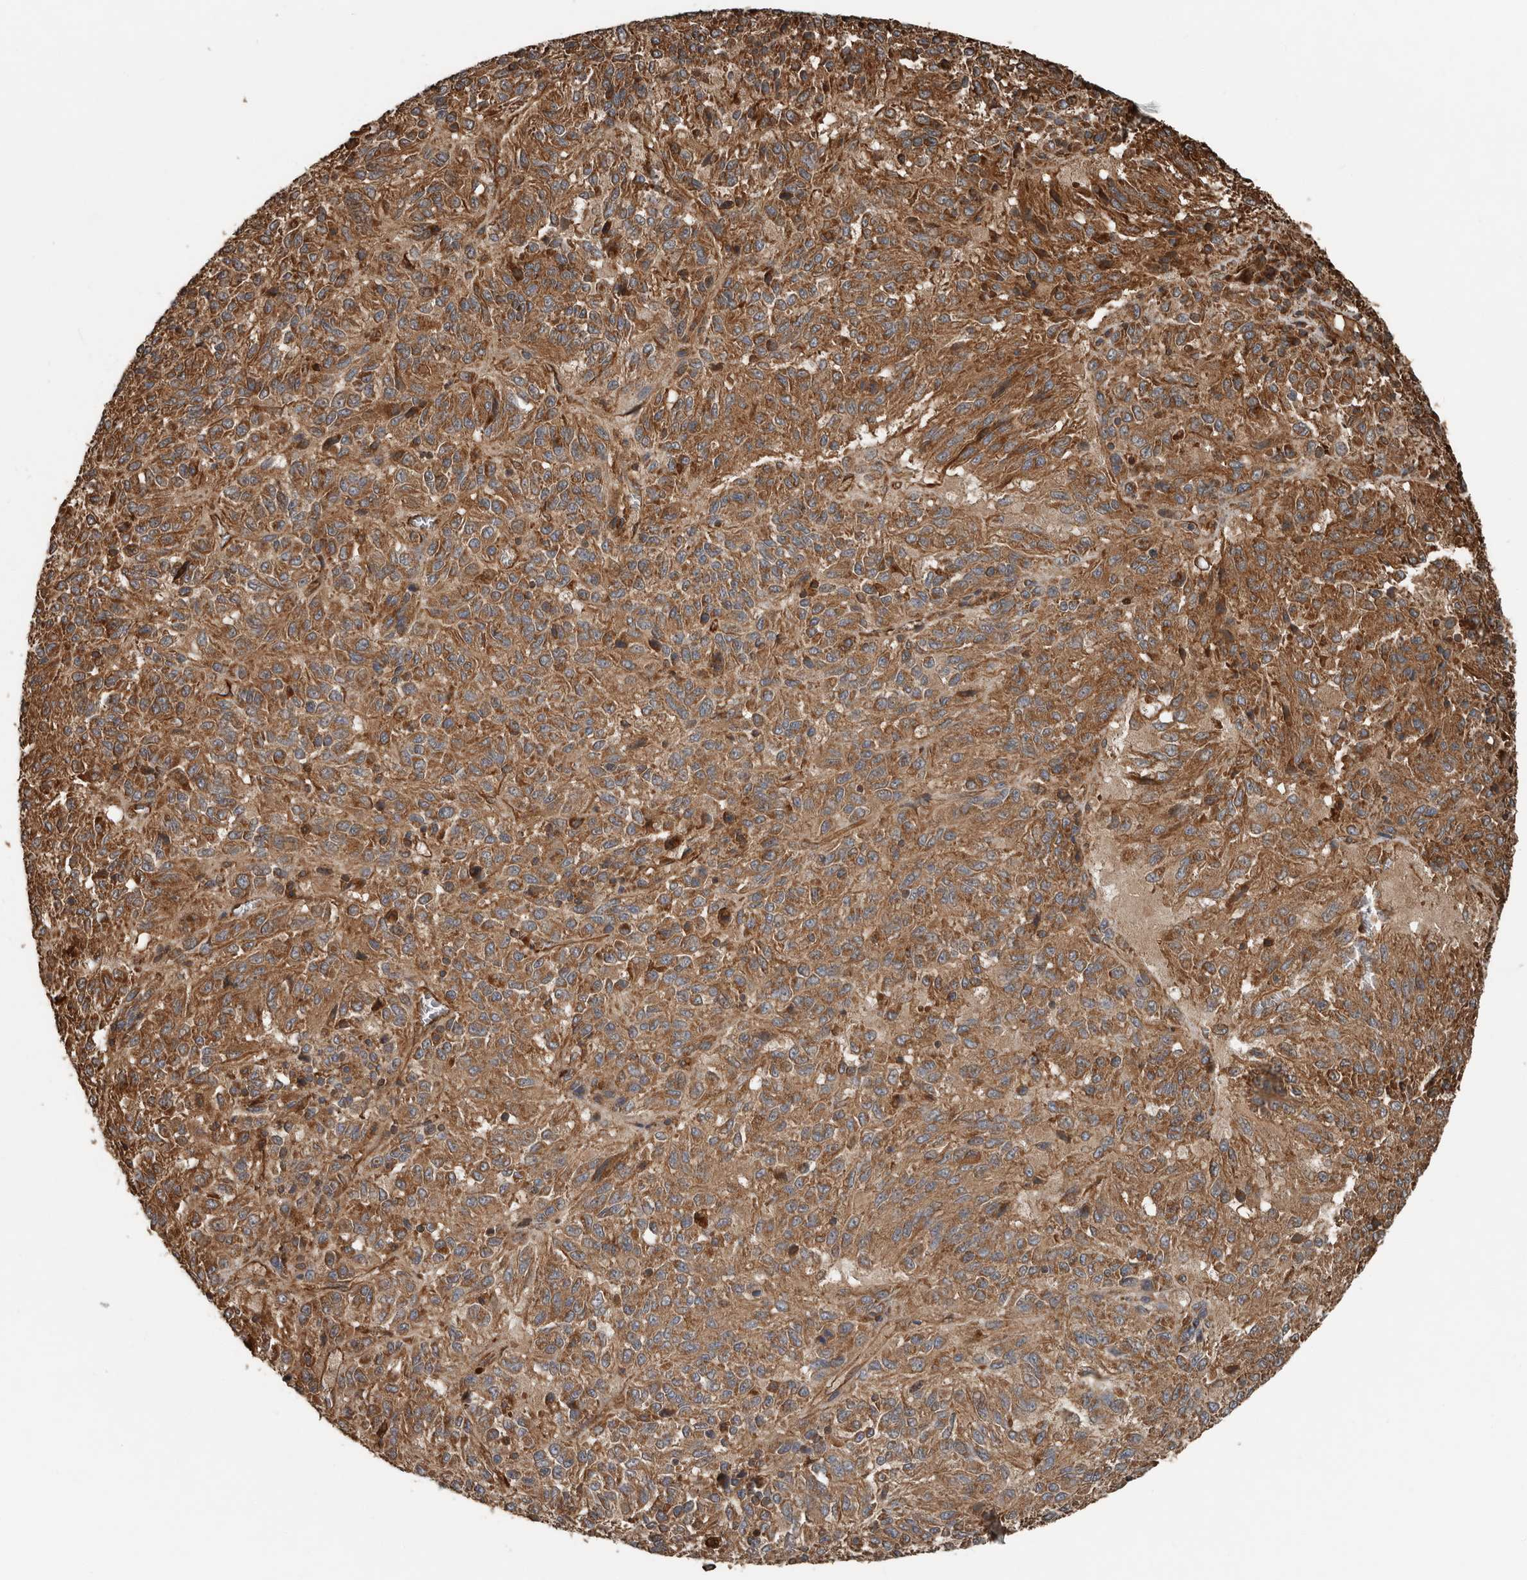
{"staining": {"intensity": "moderate", "quantity": ">75%", "location": "cytoplasmic/membranous"}, "tissue": "melanoma", "cell_type": "Tumor cells", "image_type": "cancer", "snomed": [{"axis": "morphology", "description": "Malignant melanoma, Metastatic site"}, {"axis": "topography", "description": "Lung"}], "caption": "Moderate cytoplasmic/membranous staining is appreciated in approximately >75% of tumor cells in melanoma. The staining is performed using DAB (3,3'-diaminobenzidine) brown chromogen to label protein expression. The nuclei are counter-stained blue using hematoxylin.", "gene": "YOD1", "patient": {"sex": "male", "age": 64}}